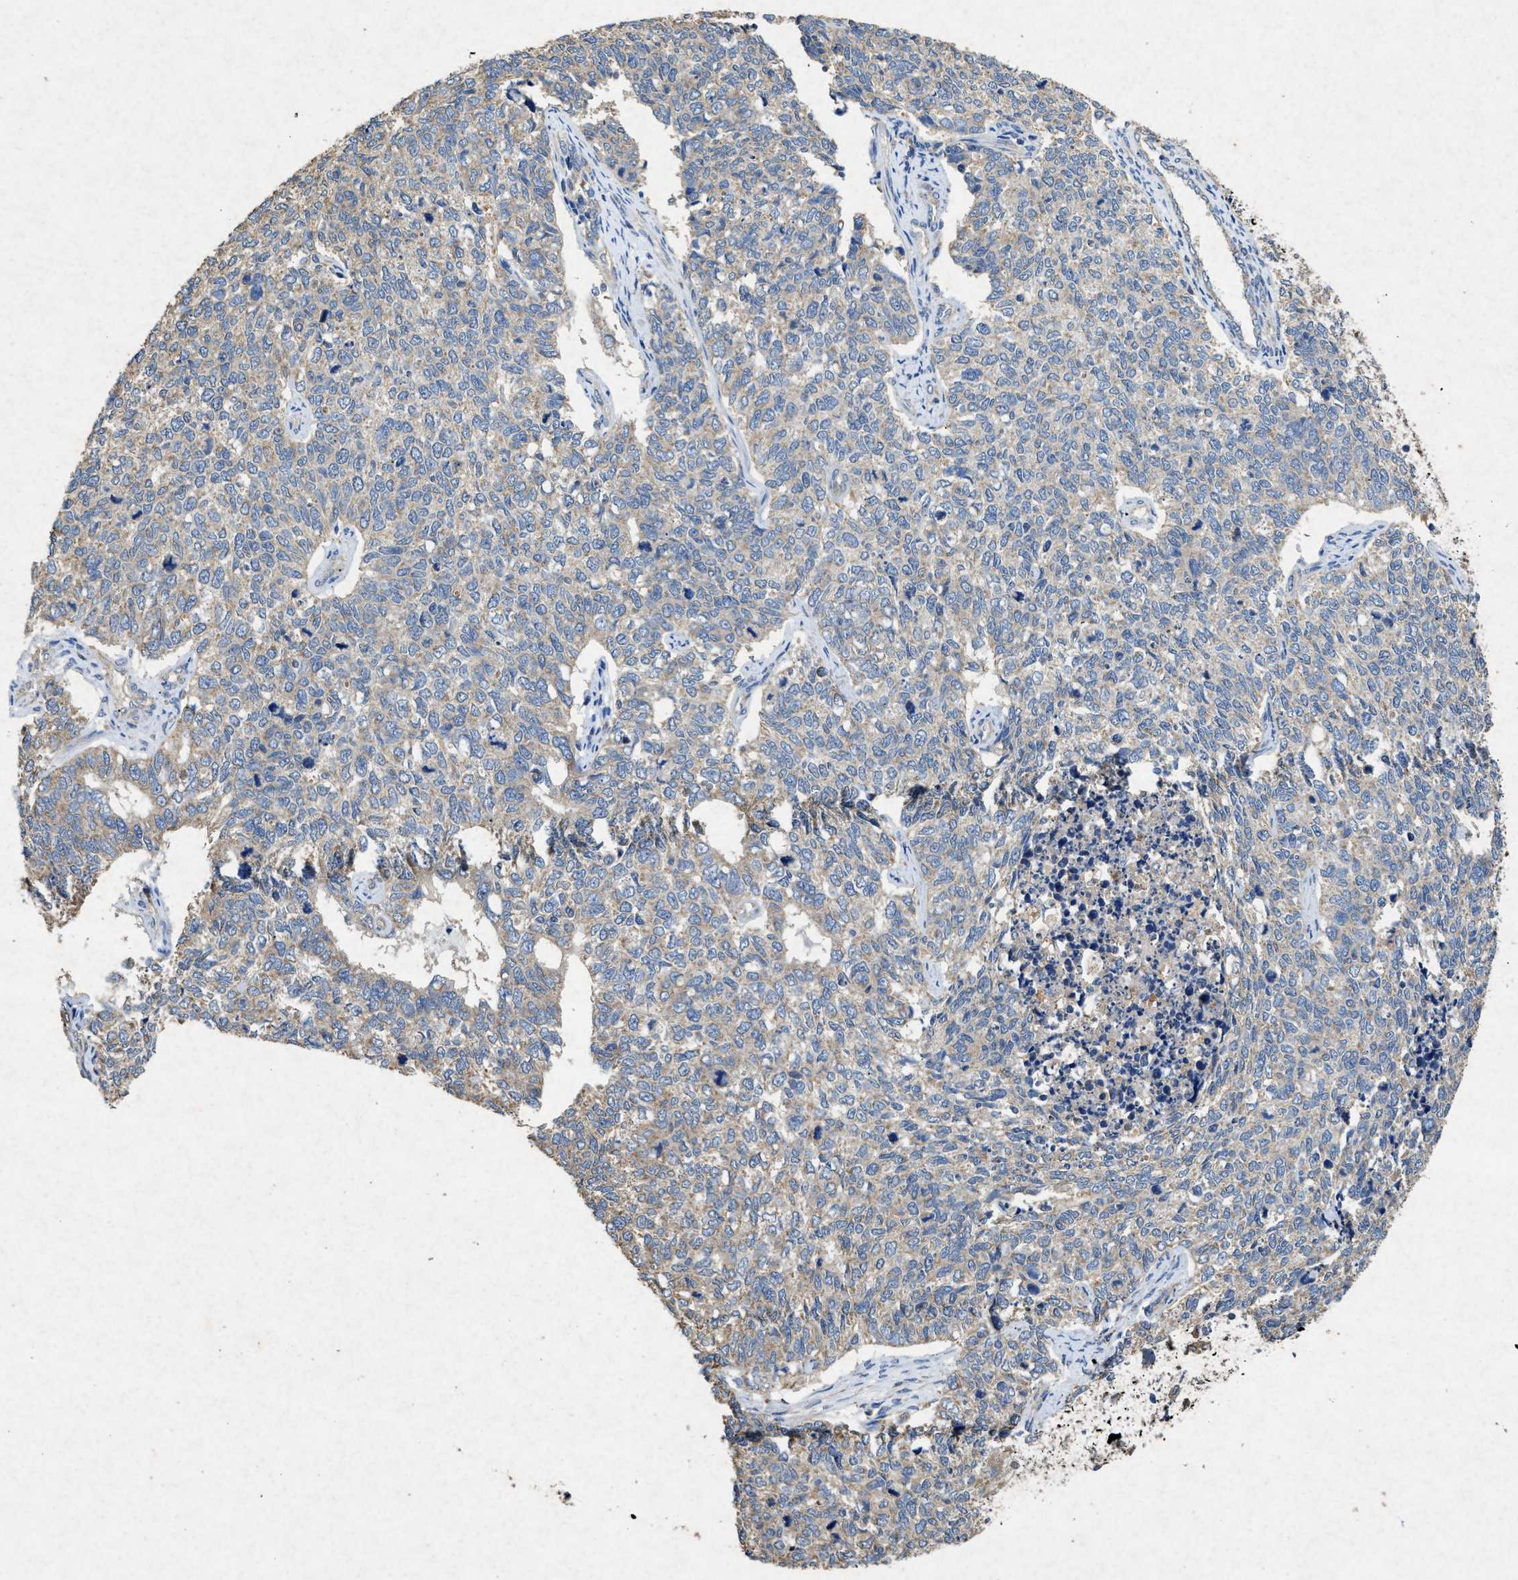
{"staining": {"intensity": "weak", "quantity": "<25%", "location": "cytoplasmic/membranous"}, "tissue": "cervical cancer", "cell_type": "Tumor cells", "image_type": "cancer", "snomed": [{"axis": "morphology", "description": "Squamous cell carcinoma, NOS"}, {"axis": "topography", "description": "Cervix"}], "caption": "High magnification brightfield microscopy of cervical cancer stained with DAB (3,3'-diaminobenzidine) (brown) and counterstained with hematoxylin (blue): tumor cells show no significant positivity.", "gene": "CDK15", "patient": {"sex": "female", "age": 63}}